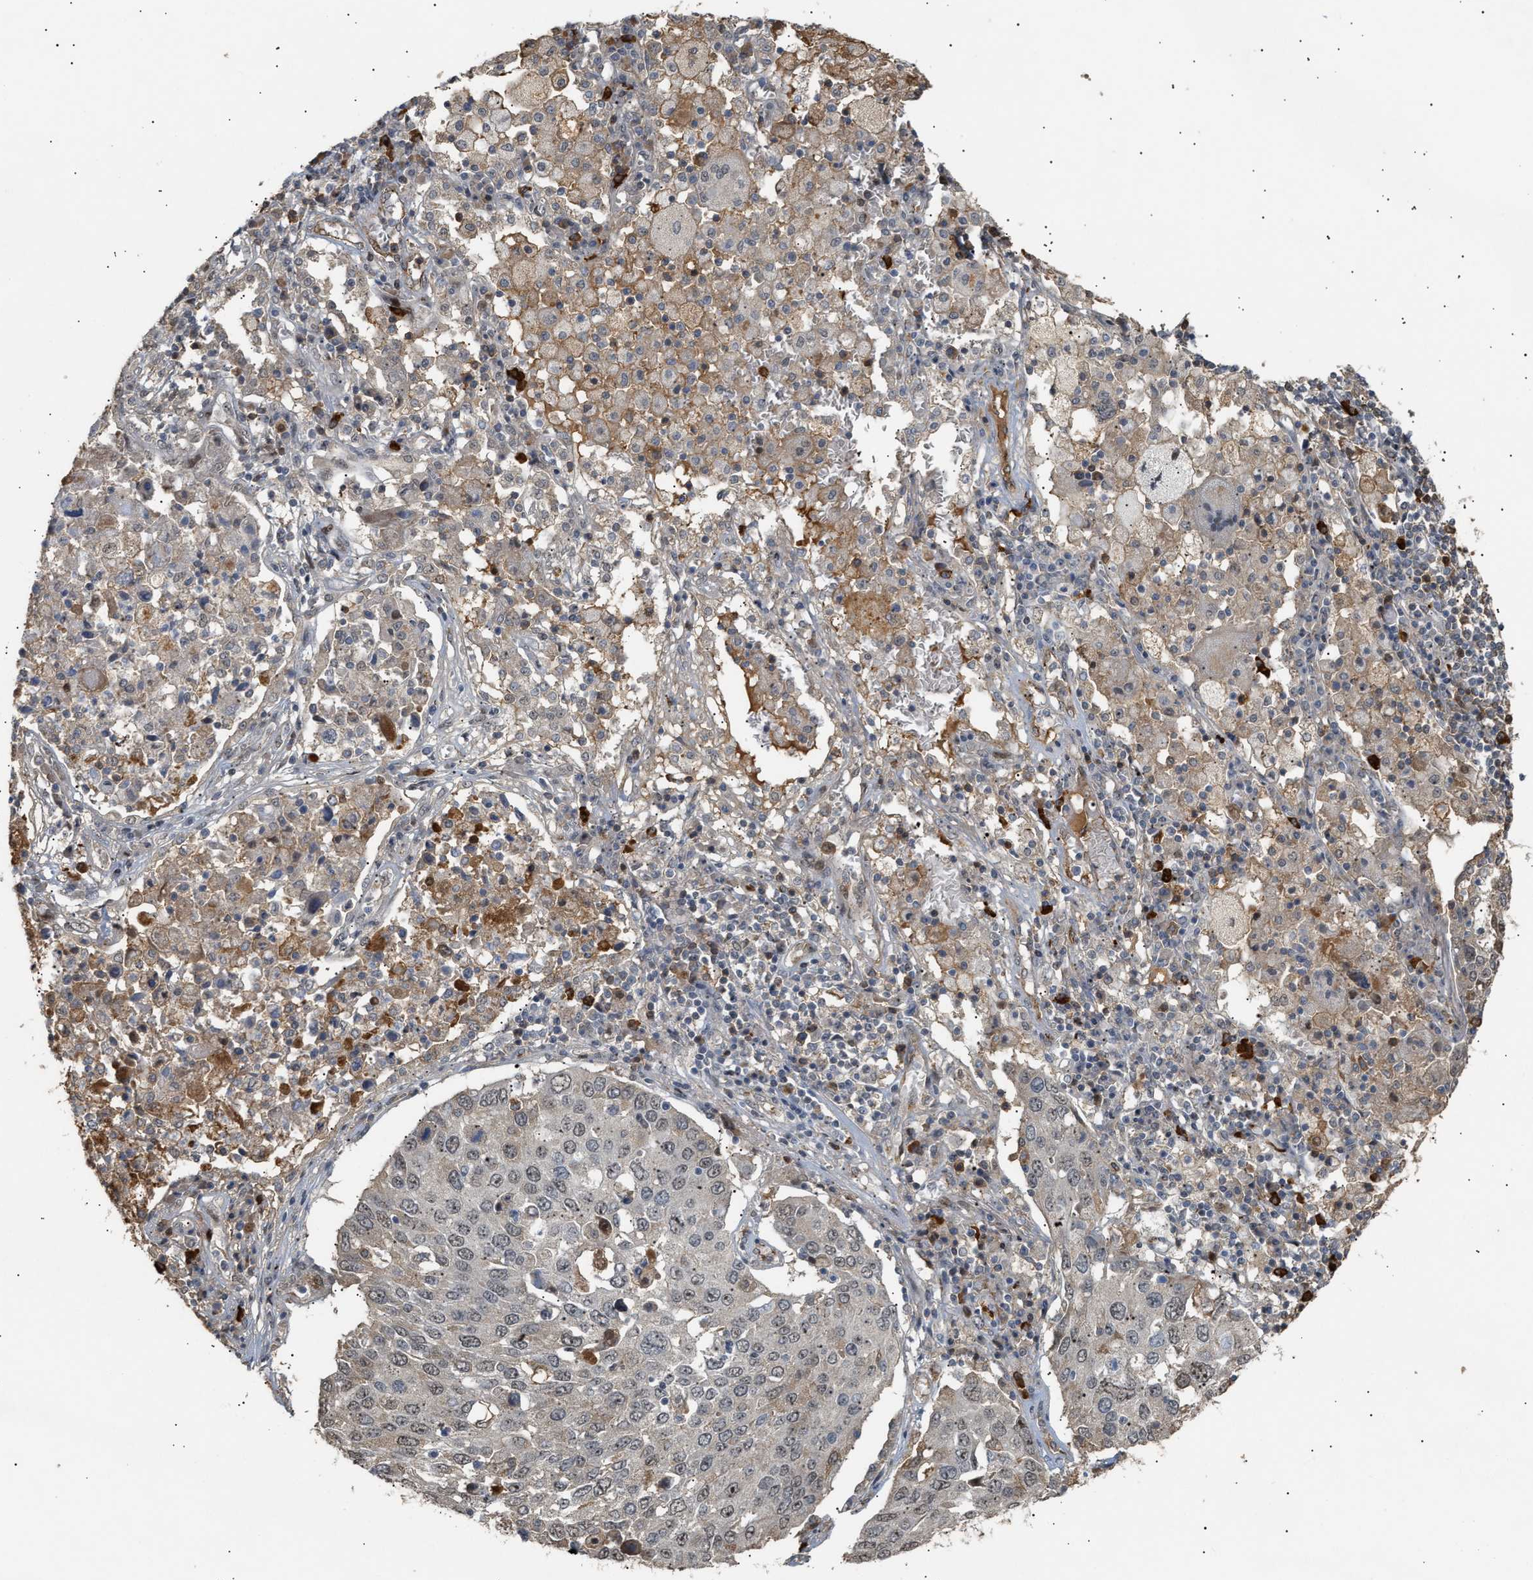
{"staining": {"intensity": "negative", "quantity": "none", "location": "none"}, "tissue": "lung cancer", "cell_type": "Tumor cells", "image_type": "cancer", "snomed": [{"axis": "morphology", "description": "Squamous cell carcinoma, NOS"}, {"axis": "topography", "description": "Lung"}], "caption": "Tumor cells are negative for protein expression in human lung cancer.", "gene": "ZFAND5", "patient": {"sex": "male", "age": 65}}